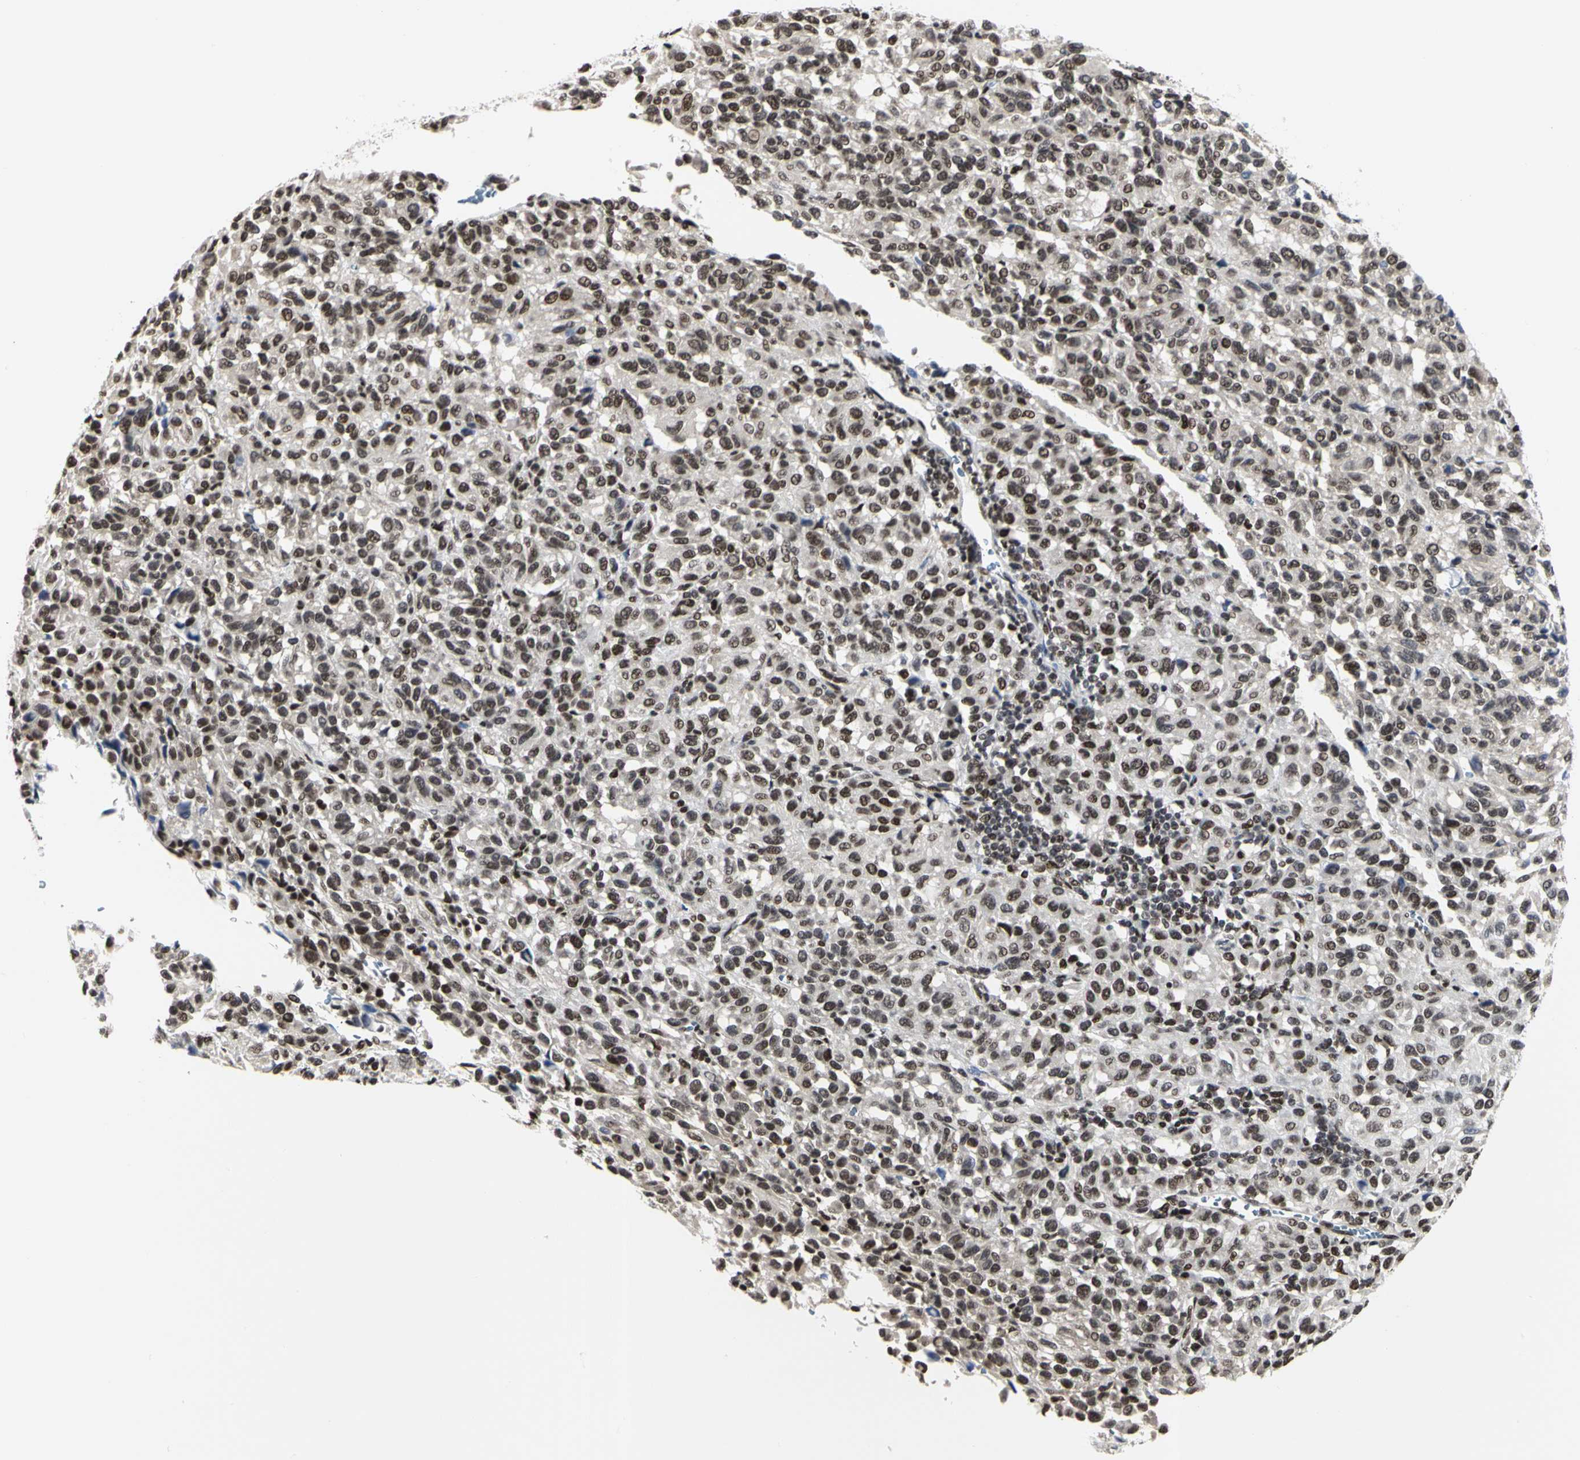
{"staining": {"intensity": "moderate", "quantity": ">75%", "location": "nuclear"}, "tissue": "melanoma", "cell_type": "Tumor cells", "image_type": "cancer", "snomed": [{"axis": "morphology", "description": "Malignant melanoma, Metastatic site"}, {"axis": "topography", "description": "Lung"}], "caption": "IHC (DAB) staining of human melanoma displays moderate nuclear protein positivity in about >75% of tumor cells.", "gene": "PRMT3", "patient": {"sex": "male", "age": 64}}